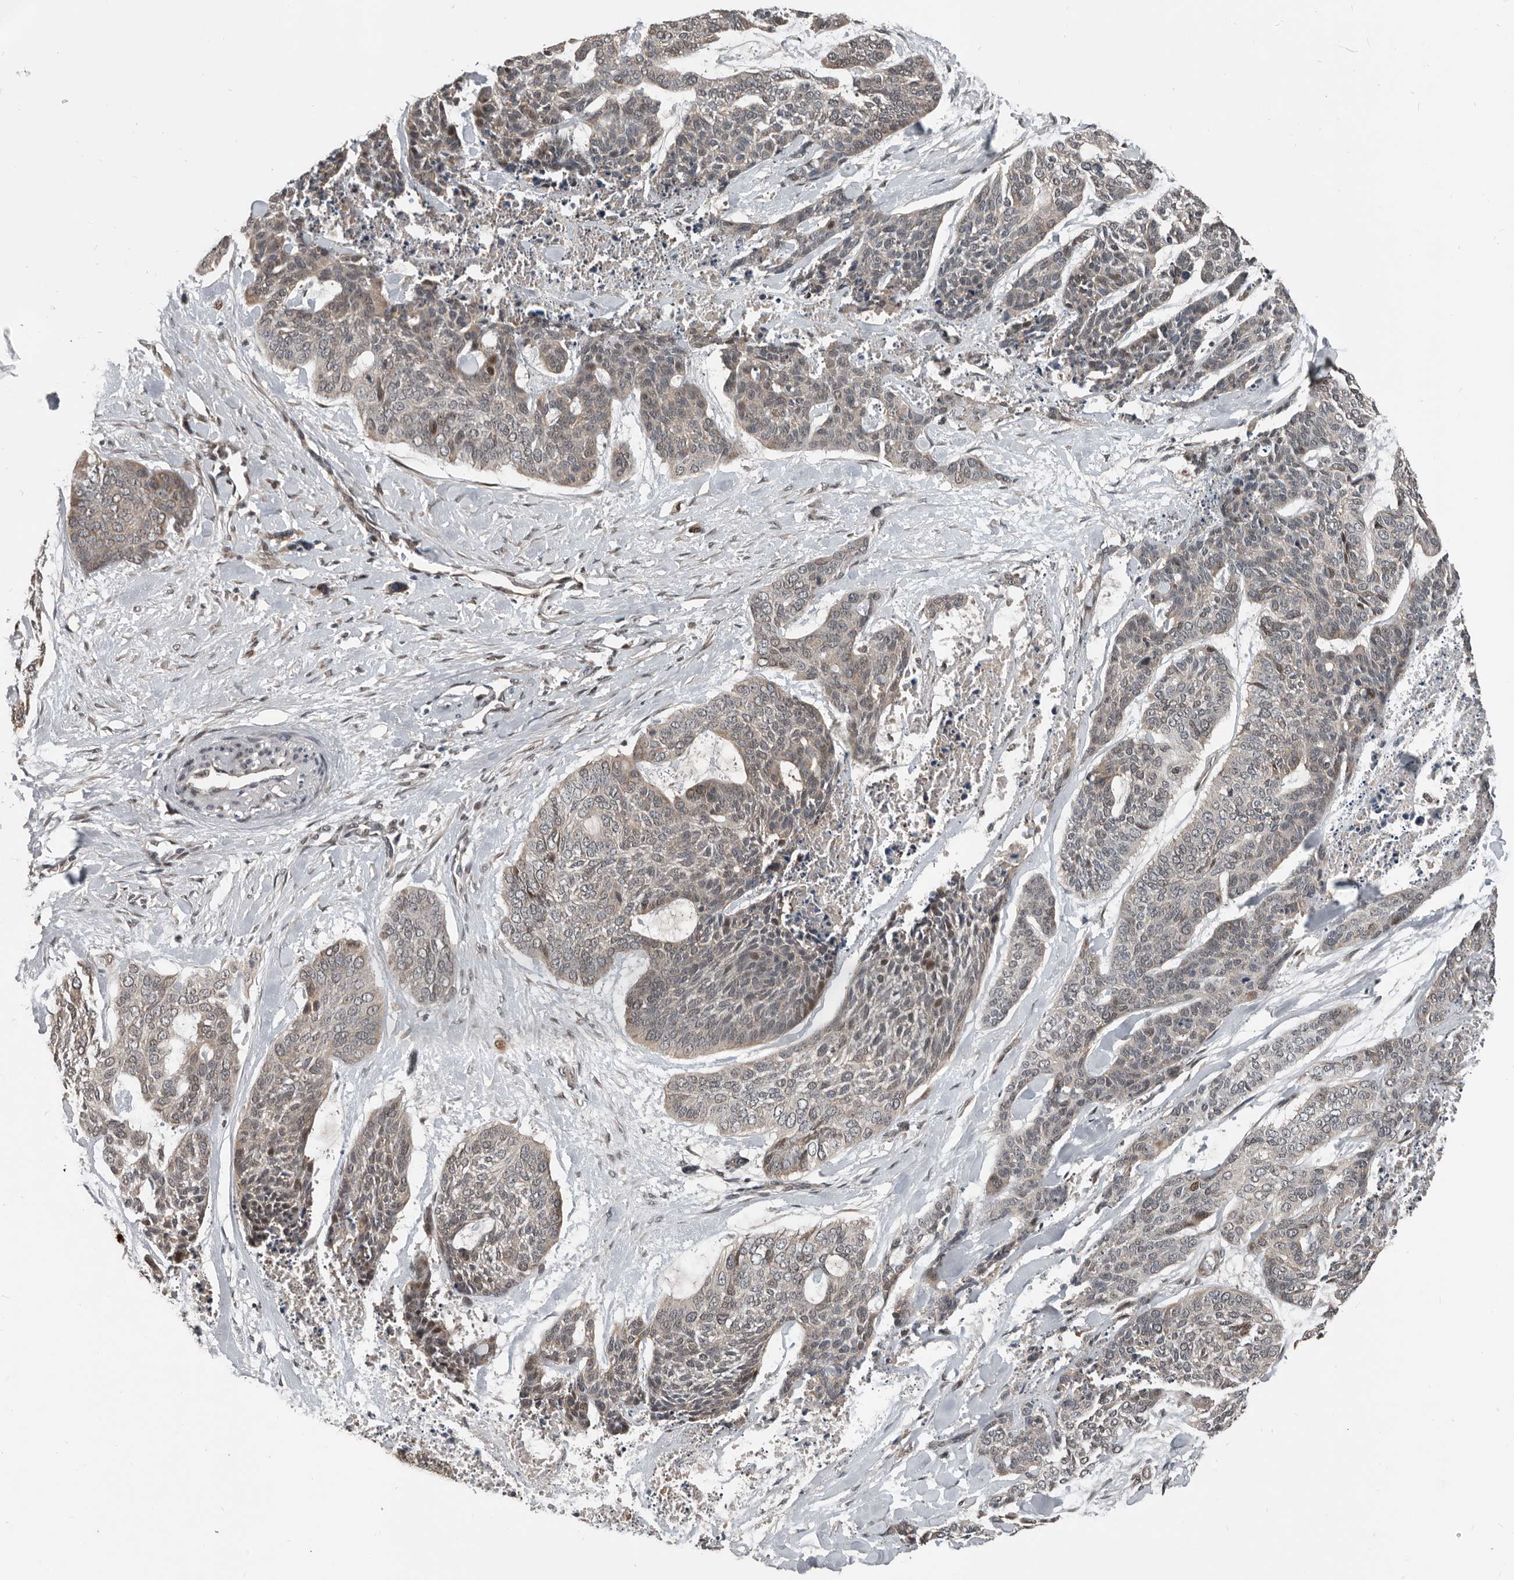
{"staining": {"intensity": "weak", "quantity": "<25%", "location": "nuclear"}, "tissue": "skin cancer", "cell_type": "Tumor cells", "image_type": "cancer", "snomed": [{"axis": "morphology", "description": "Basal cell carcinoma"}, {"axis": "topography", "description": "Skin"}], "caption": "Immunohistochemistry (IHC) histopathology image of human skin cancer stained for a protein (brown), which exhibits no expression in tumor cells. (Stains: DAB (3,3'-diaminobenzidine) immunohistochemistry (IHC) with hematoxylin counter stain, Microscopy: brightfield microscopy at high magnification).", "gene": "YOD1", "patient": {"sex": "female", "age": 64}}